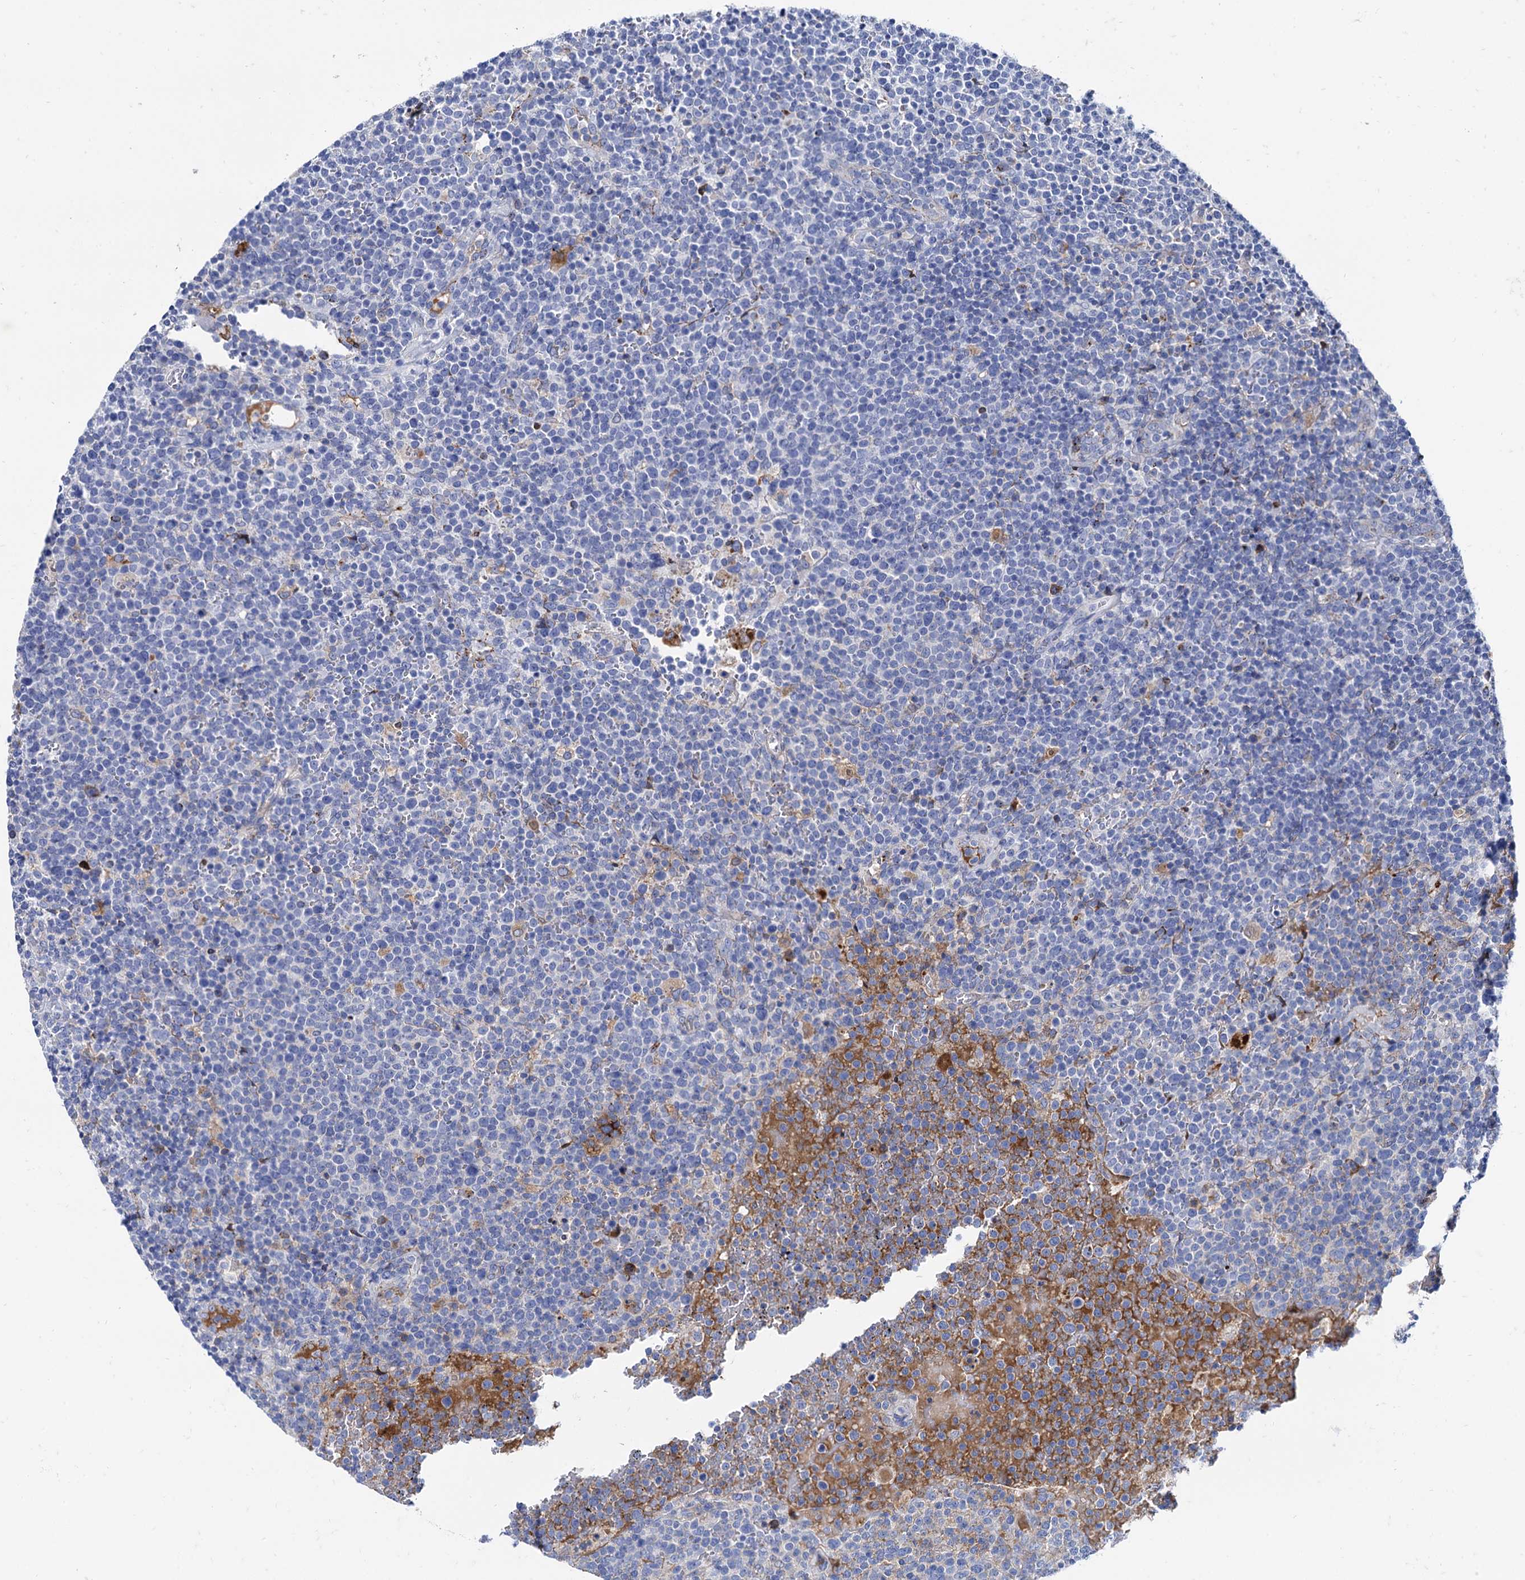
{"staining": {"intensity": "negative", "quantity": "none", "location": "none"}, "tissue": "lymphoma", "cell_type": "Tumor cells", "image_type": "cancer", "snomed": [{"axis": "morphology", "description": "Malignant lymphoma, non-Hodgkin's type, High grade"}, {"axis": "topography", "description": "Lymph node"}], "caption": "DAB (3,3'-diaminobenzidine) immunohistochemical staining of human high-grade malignant lymphoma, non-Hodgkin's type exhibits no significant positivity in tumor cells. The staining was performed using DAB (3,3'-diaminobenzidine) to visualize the protein expression in brown, while the nuclei were stained in blue with hematoxylin (Magnification: 20x).", "gene": "APOD", "patient": {"sex": "male", "age": 61}}